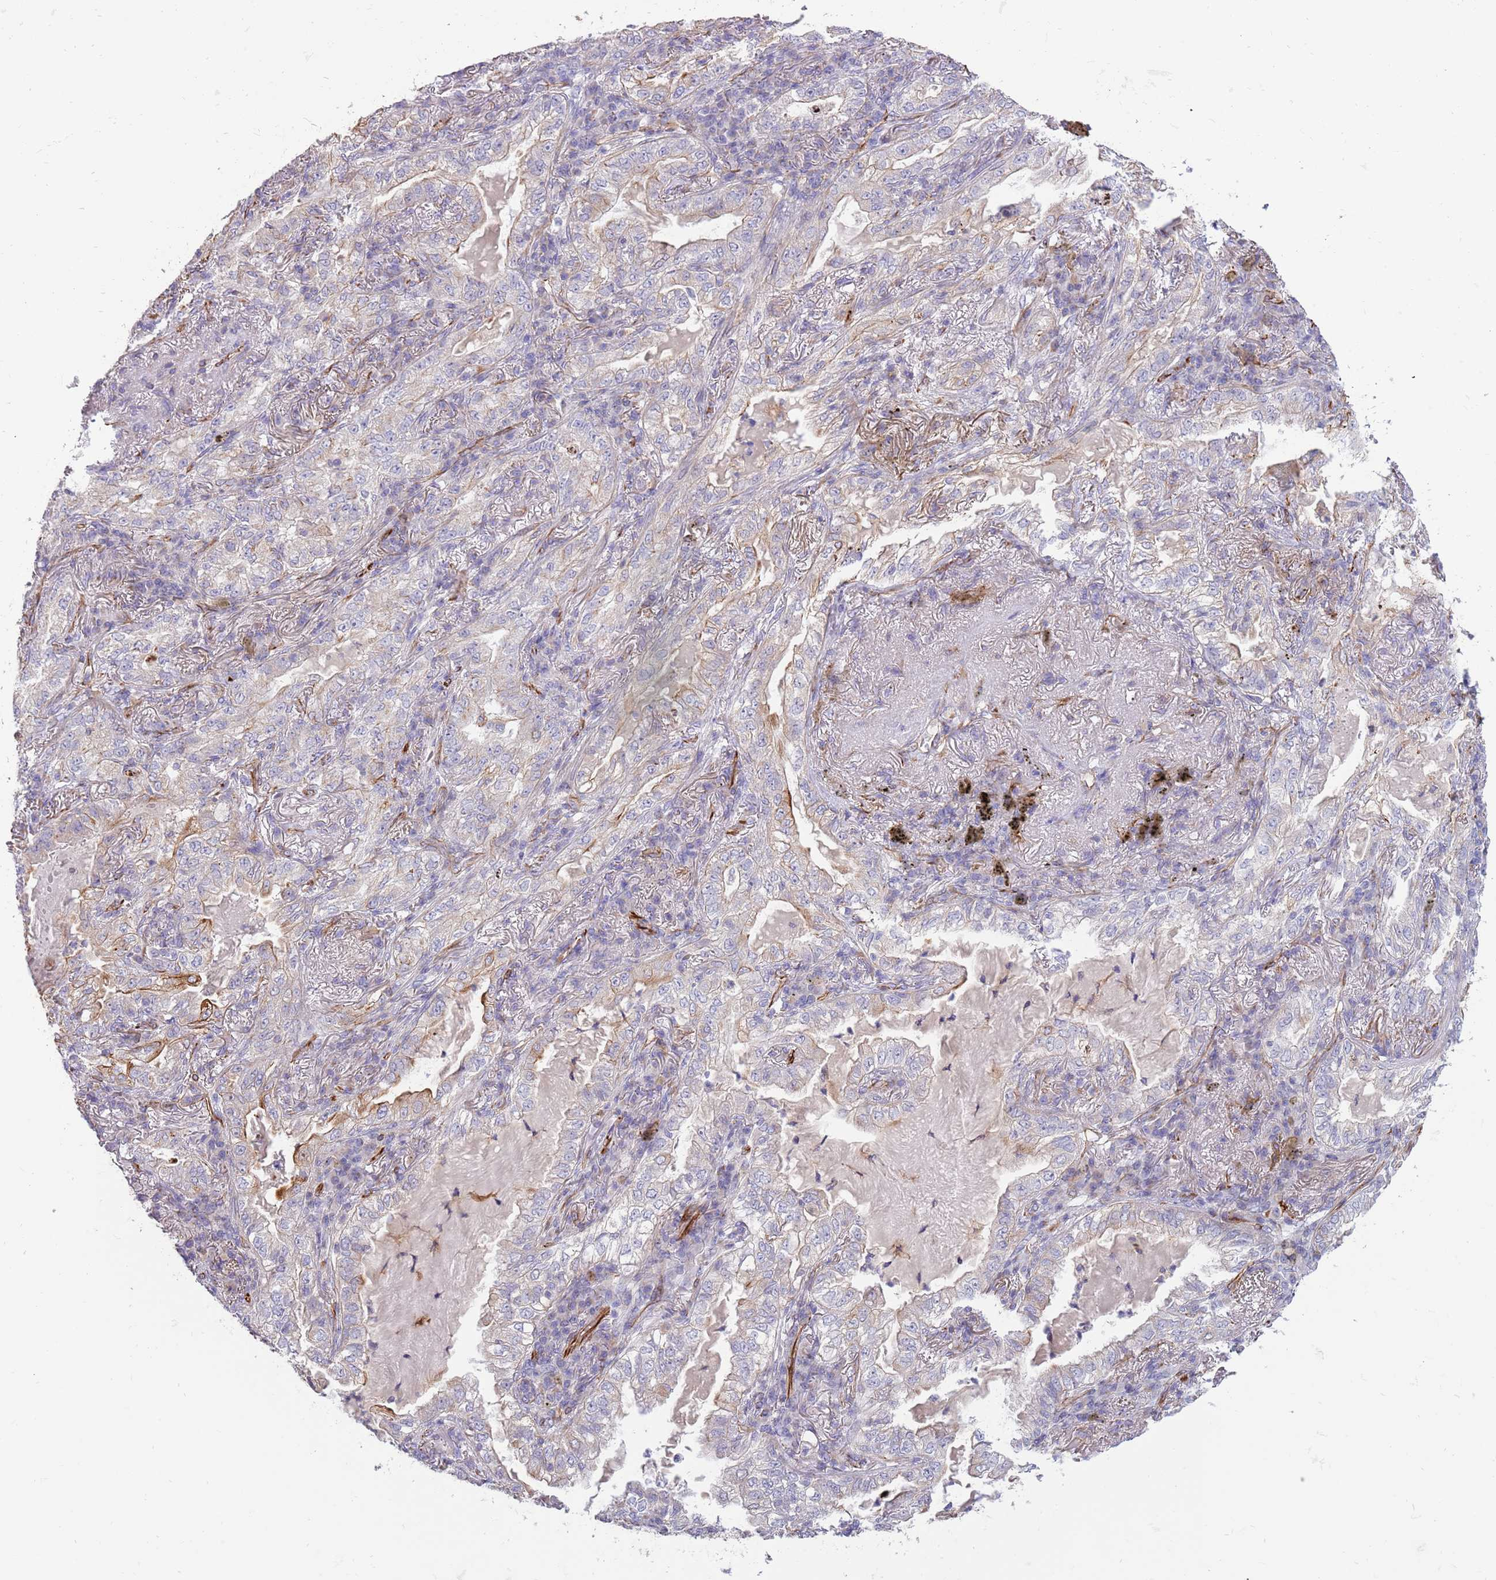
{"staining": {"intensity": "moderate", "quantity": "25%-75%", "location": "cytoplasmic/membranous"}, "tissue": "lung cancer", "cell_type": "Tumor cells", "image_type": "cancer", "snomed": [{"axis": "morphology", "description": "Adenocarcinoma, NOS"}, {"axis": "topography", "description": "Lung"}], "caption": "Moderate cytoplasmic/membranous protein positivity is identified in approximately 25%-75% of tumor cells in lung cancer.", "gene": "MOGAT1", "patient": {"sex": "female", "age": 73}}